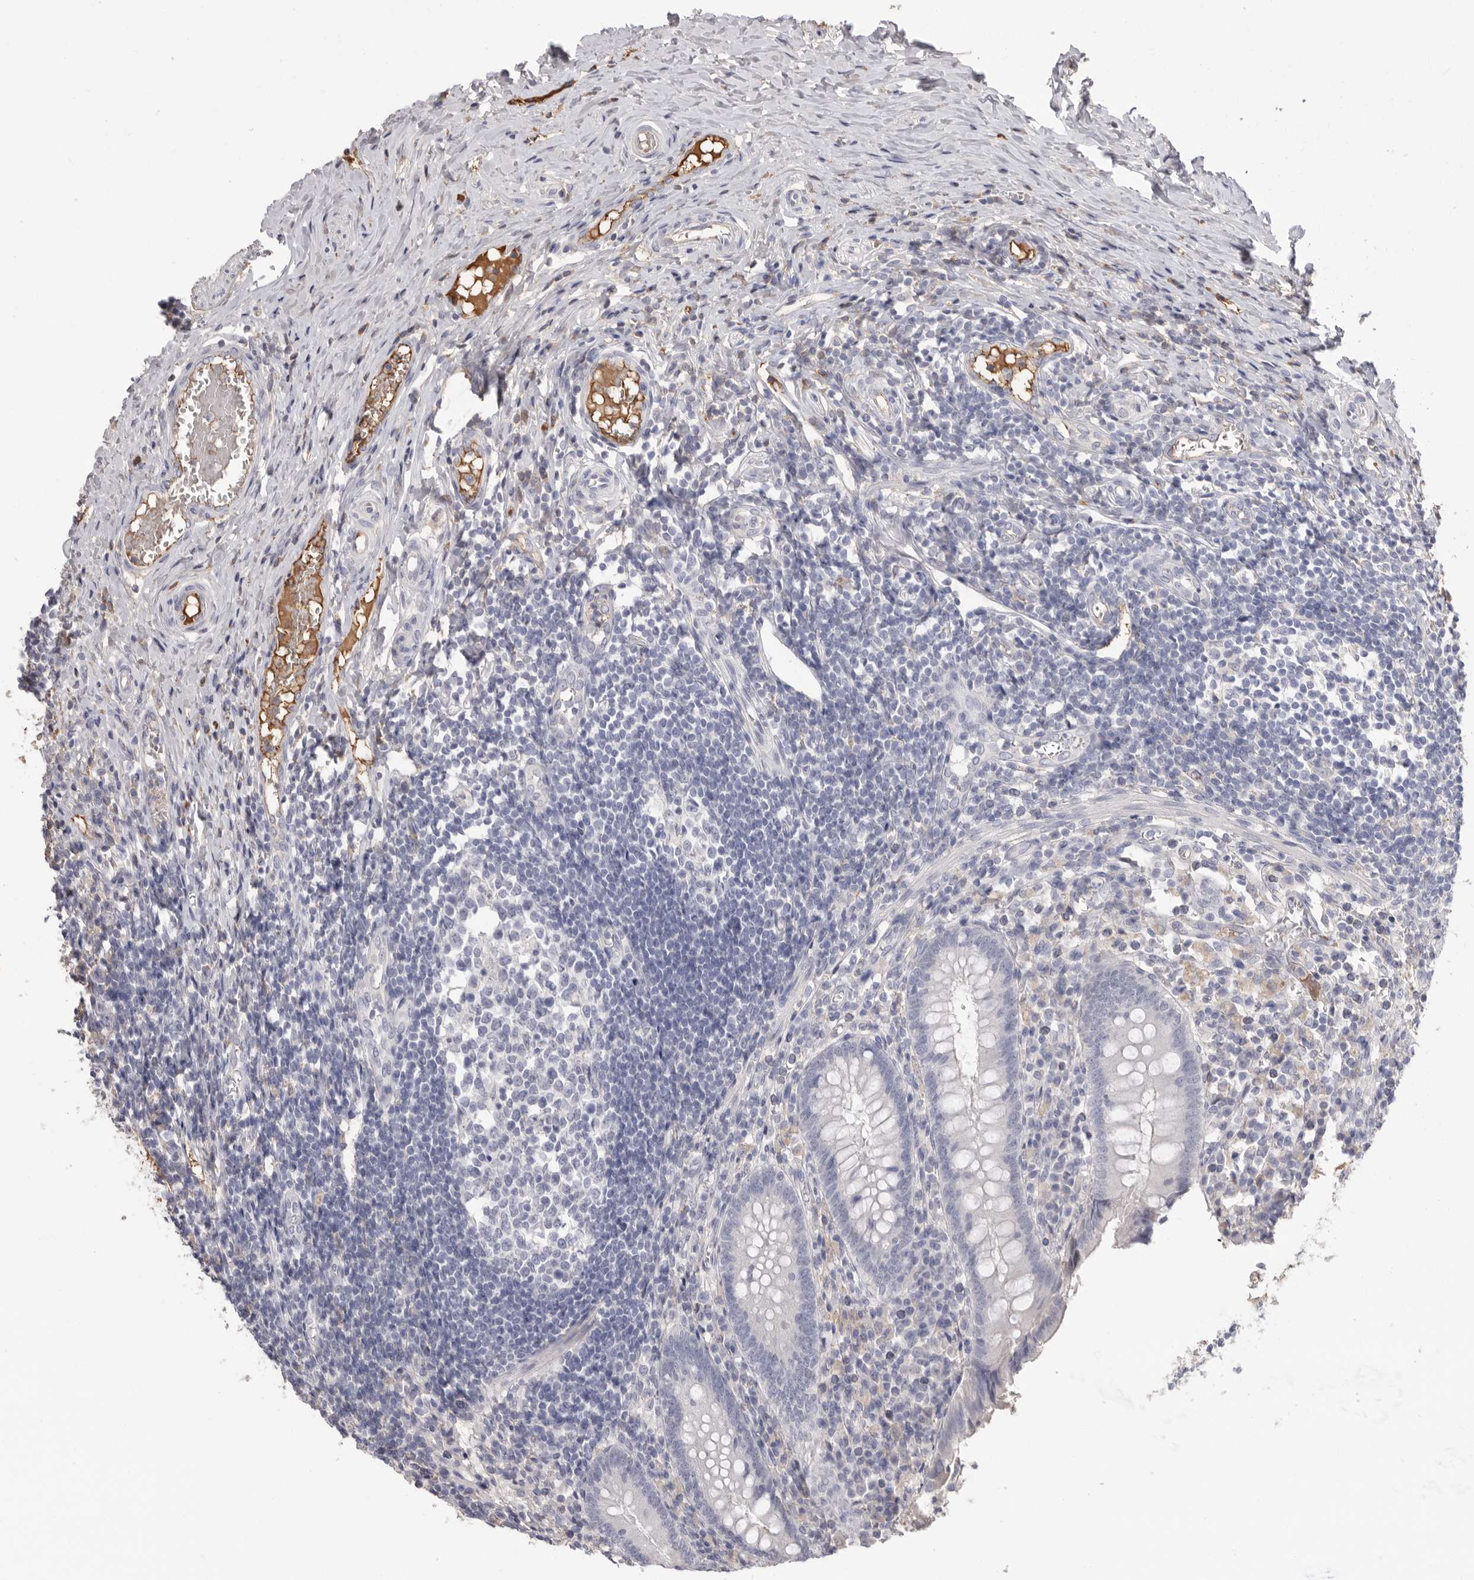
{"staining": {"intensity": "negative", "quantity": "none", "location": "none"}, "tissue": "appendix", "cell_type": "Glandular cells", "image_type": "normal", "snomed": [{"axis": "morphology", "description": "Normal tissue, NOS"}, {"axis": "topography", "description": "Appendix"}], "caption": "Human appendix stained for a protein using immunohistochemistry reveals no staining in glandular cells.", "gene": "APOA2", "patient": {"sex": "female", "age": 17}}